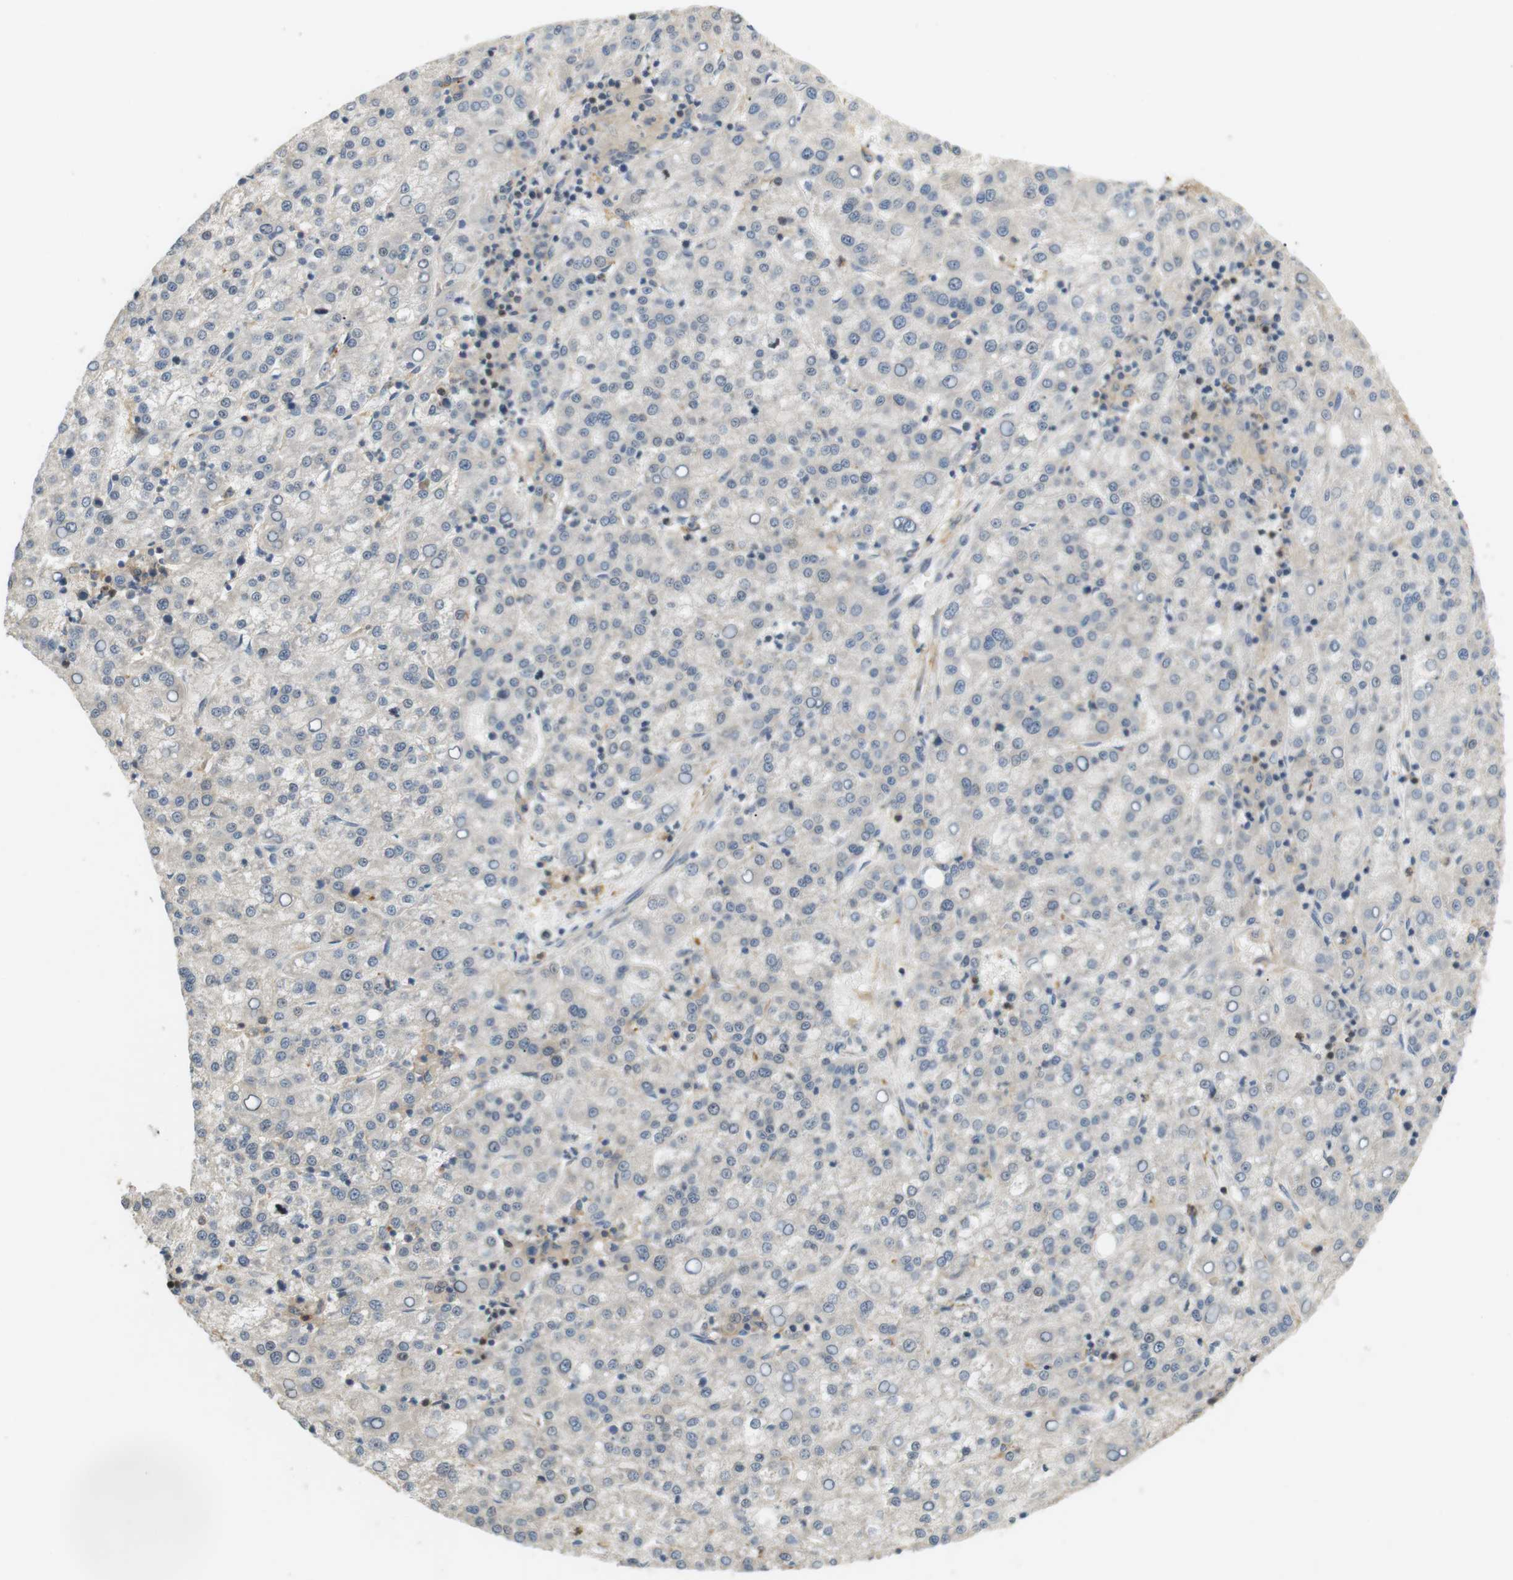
{"staining": {"intensity": "negative", "quantity": "none", "location": "none"}, "tissue": "liver cancer", "cell_type": "Tumor cells", "image_type": "cancer", "snomed": [{"axis": "morphology", "description": "Carcinoma, Hepatocellular, NOS"}, {"axis": "topography", "description": "Liver"}], "caption": "A histopathology image of human liver cancer is negative for staining in tumor cells. The staining is performed using DAB brown chromogen with nuclei counter-stained in using hematoxylin.", "gene": "P2RY1", "patient": {"sex": "female", "age": 58}}